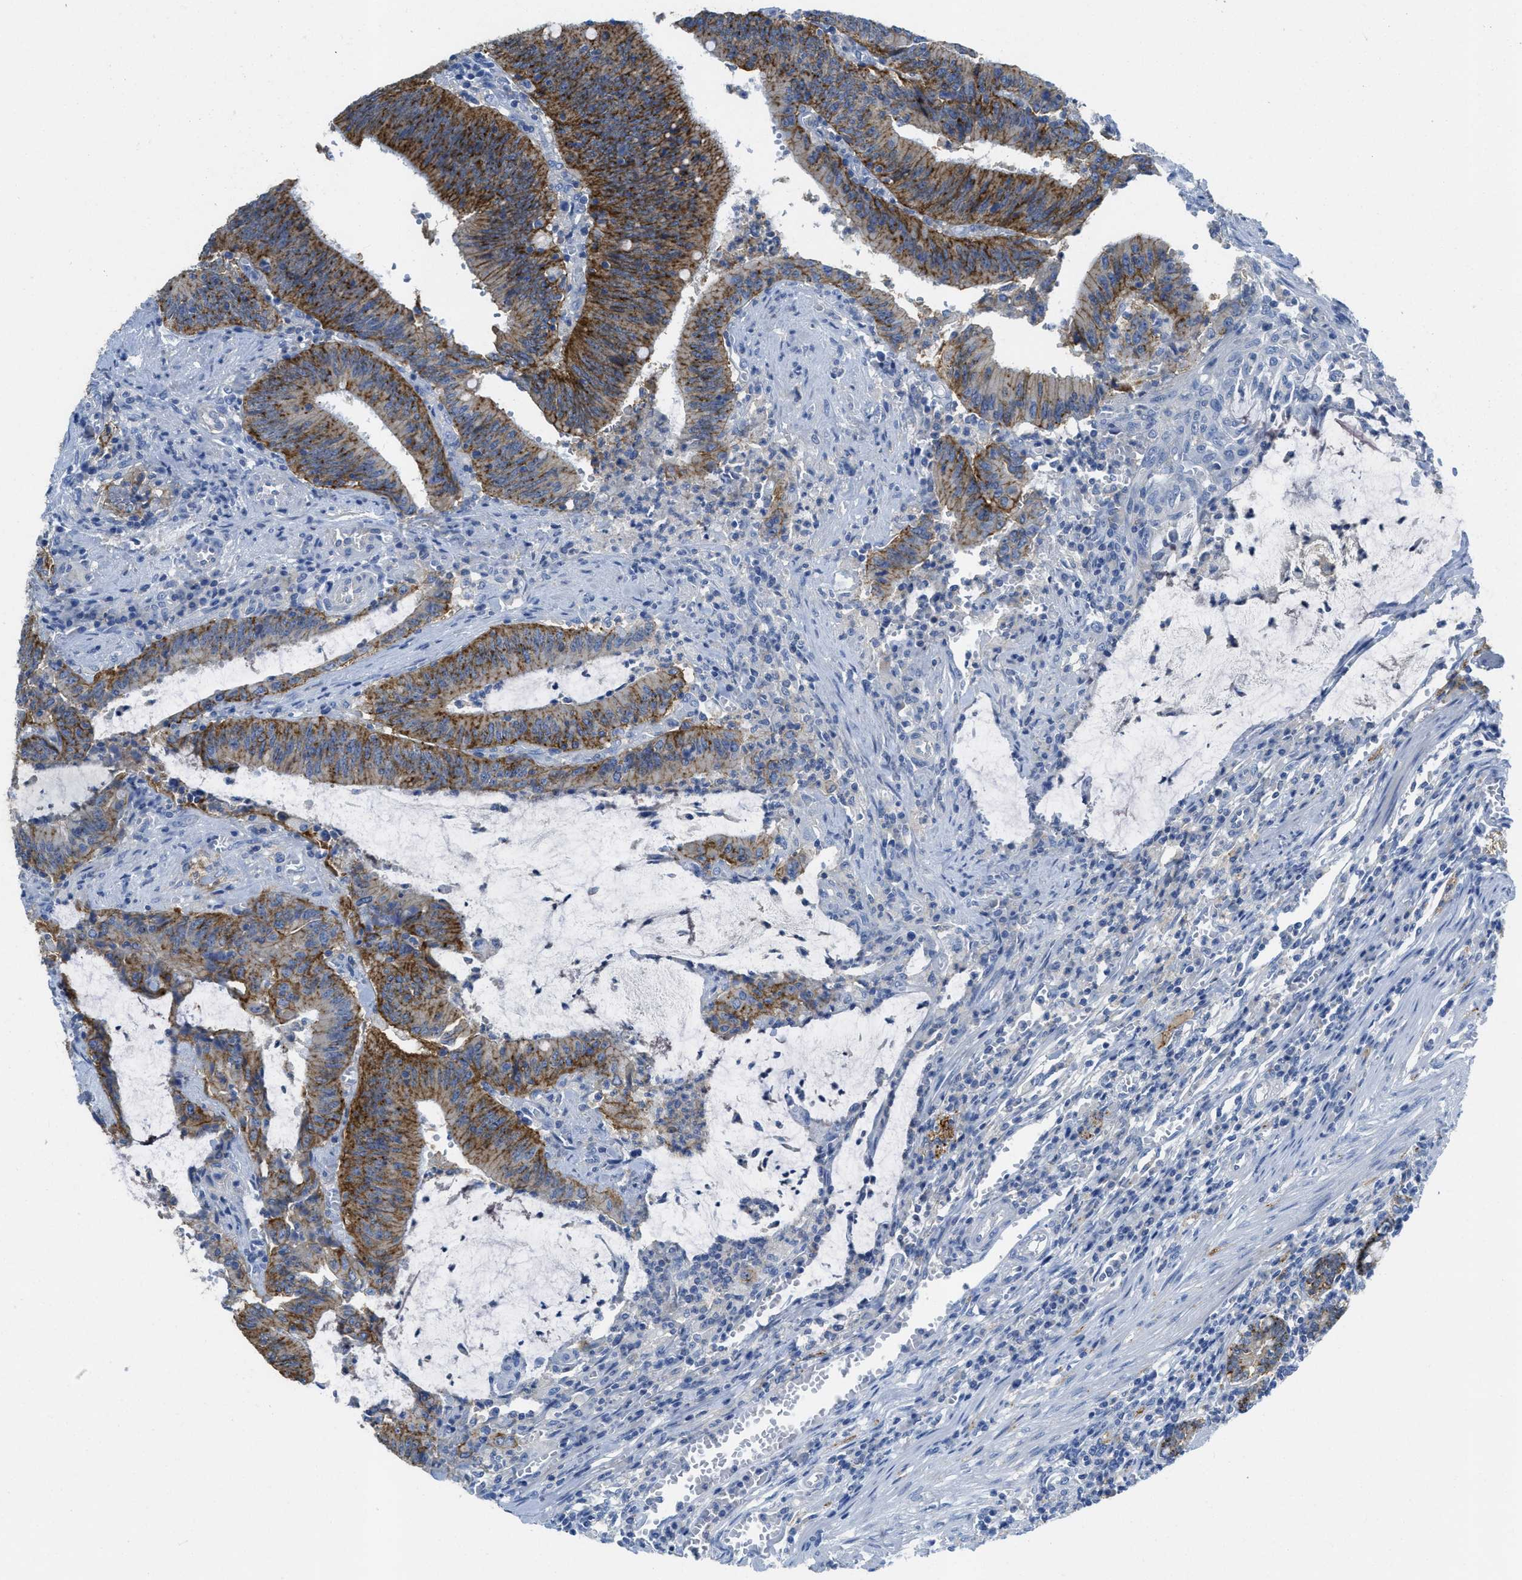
{"staining": {"intensity": "moderate", "quantity": ">75%", "location": "cytoplasmic/membranous"}, "tissue": "colorectal cancer", "cell_type": "Tumor cells", "image_type": "cancer", "snomed": [{"axis": "morphology", "description": "Normal tissue, NOS"}, {"axis": "morphology", "description": "Adenocarcinoma, NOS"}, {"axis": "topography", "description": "Rectum"}], "caption": "Immunohistochemical staining of human colorectal cancer shows moderate cytoplasmic/membranous protein expression in about >75% of tumor cells.", "gene": "CNNM4", "patient": {"sex": "female", "age": 66}}